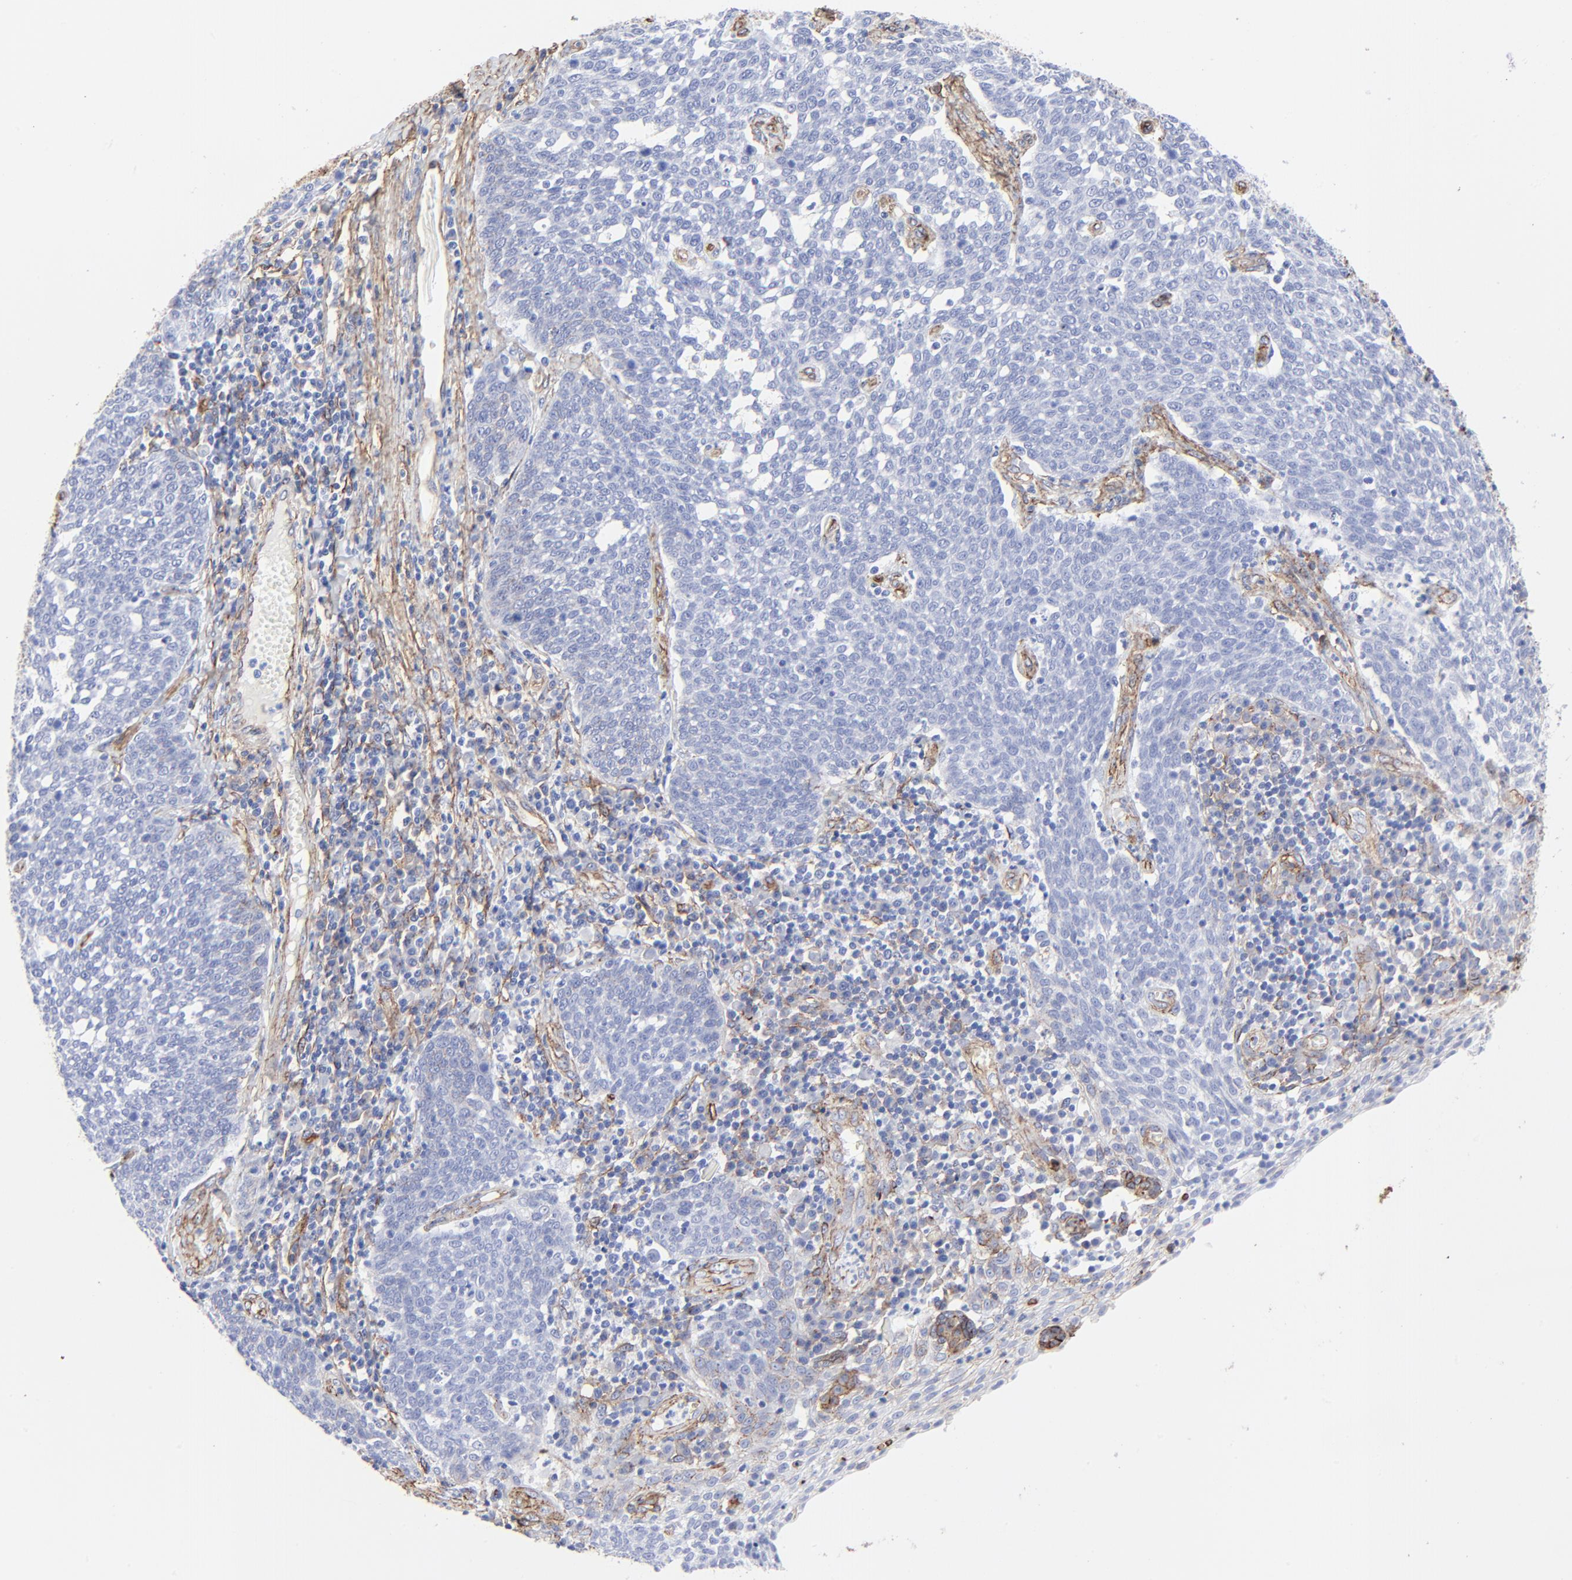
{"staining": {"intensity": "negative", "quantity": "none", "location": "none"}, "tissue": "cervical cancer", "cell_type": "Tumor cells", "image_type": "cancer", "snomed": [{"axis": "morphology", "description": "Squamous cell carcinoma, NOS"}, {"axis": "topography", "description": "Cervix"}], "caption": "DAB immunohistochemical staining of human cervical squamous cell carcinoma exhibits no significant positivity in tumor cells.", "gene": "CAV1", "patient": {"sex": "female", "age": 34}}